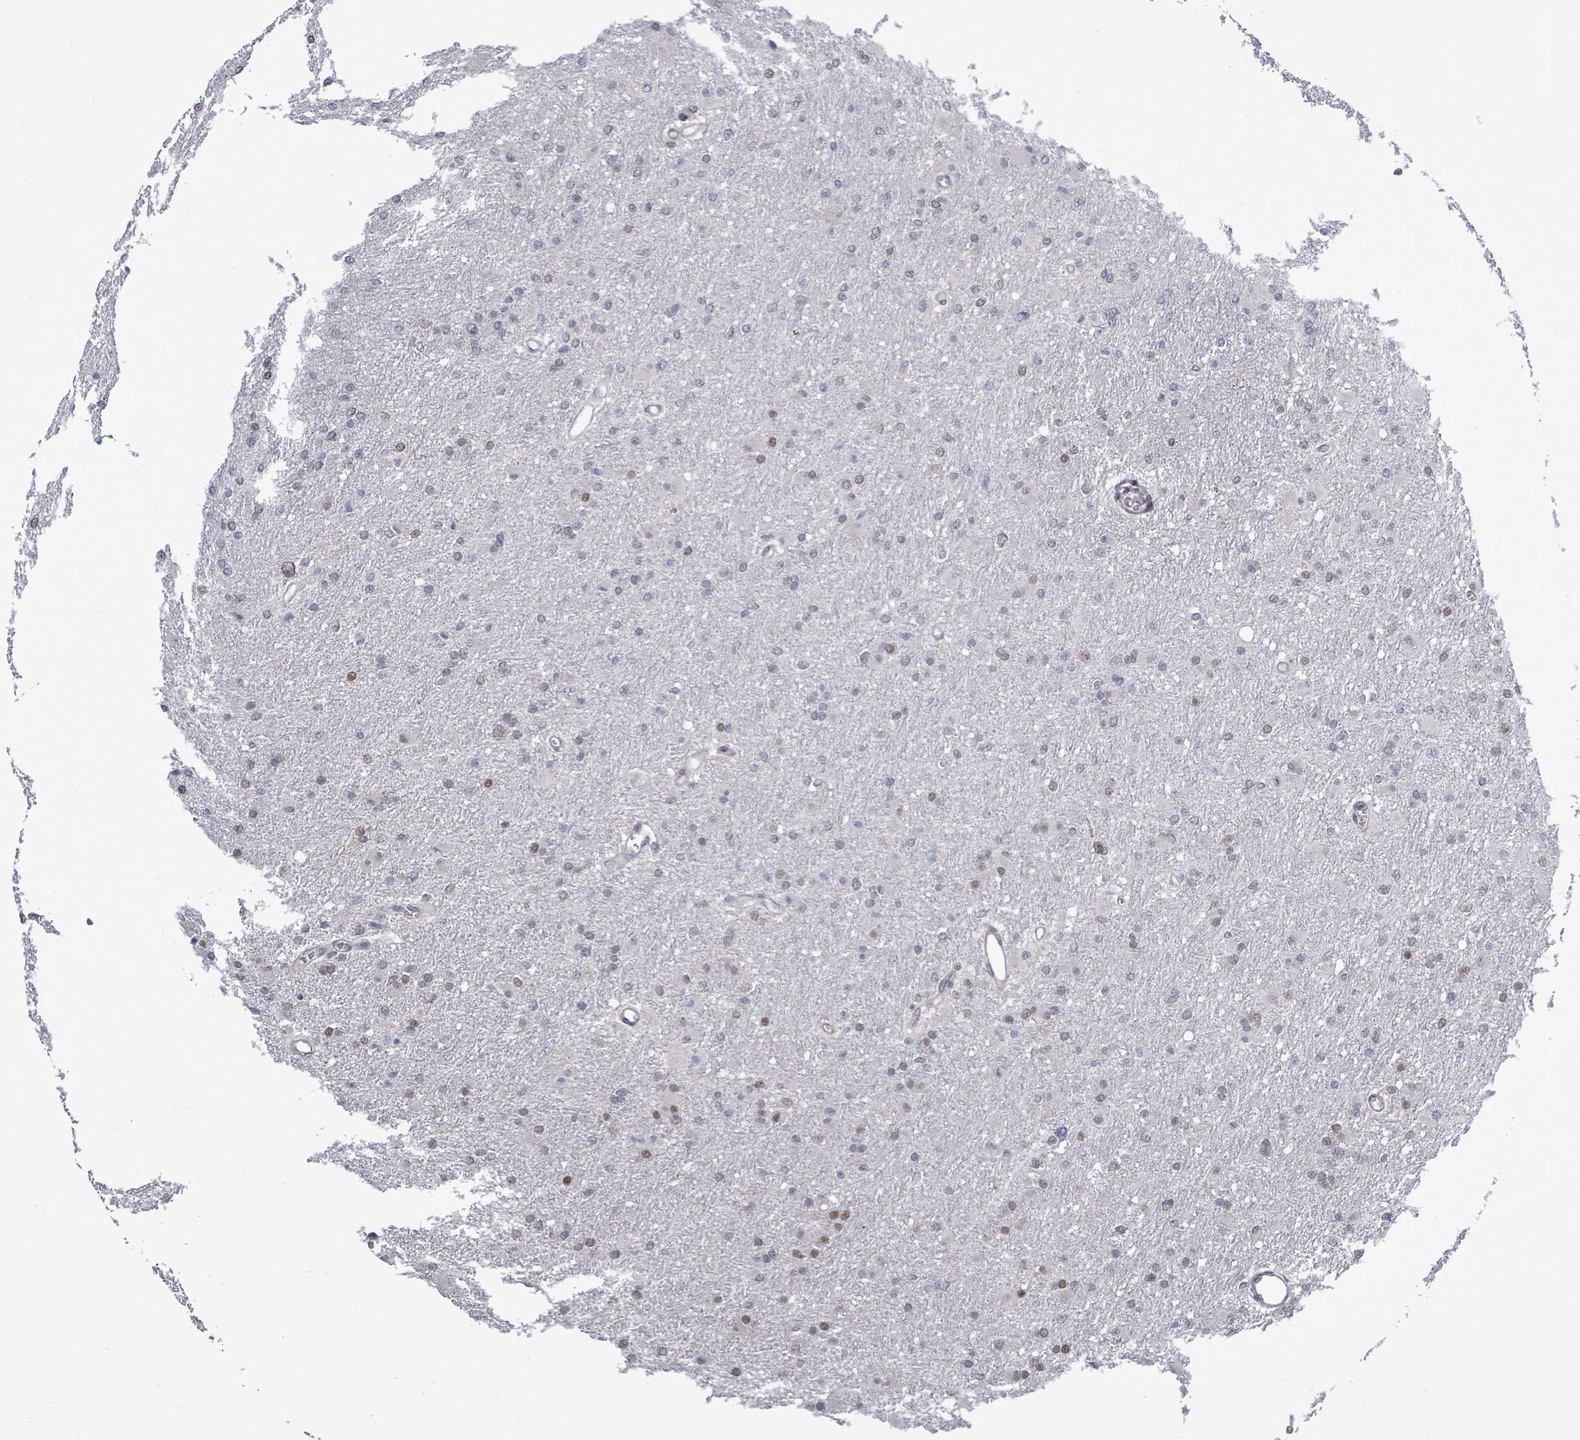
{"staining": {"intensity": "weak", "quantity": "<25%", "location": "nuclear"}, "tissue": "glioma", "cell_type": "Tumor cells", "image_type": "cancer", "snomed": [{"axis": "morphology", "description": "Glioma, malignant, High grade"}, {"axis": "topography", "description": "Cerebral cortex"}], "caption": "Tumor cells show no significant protein staining in malignant high-grade glioma.", "gene": "PAPSS1", "patient": {"sex": "female", "age": 36}}